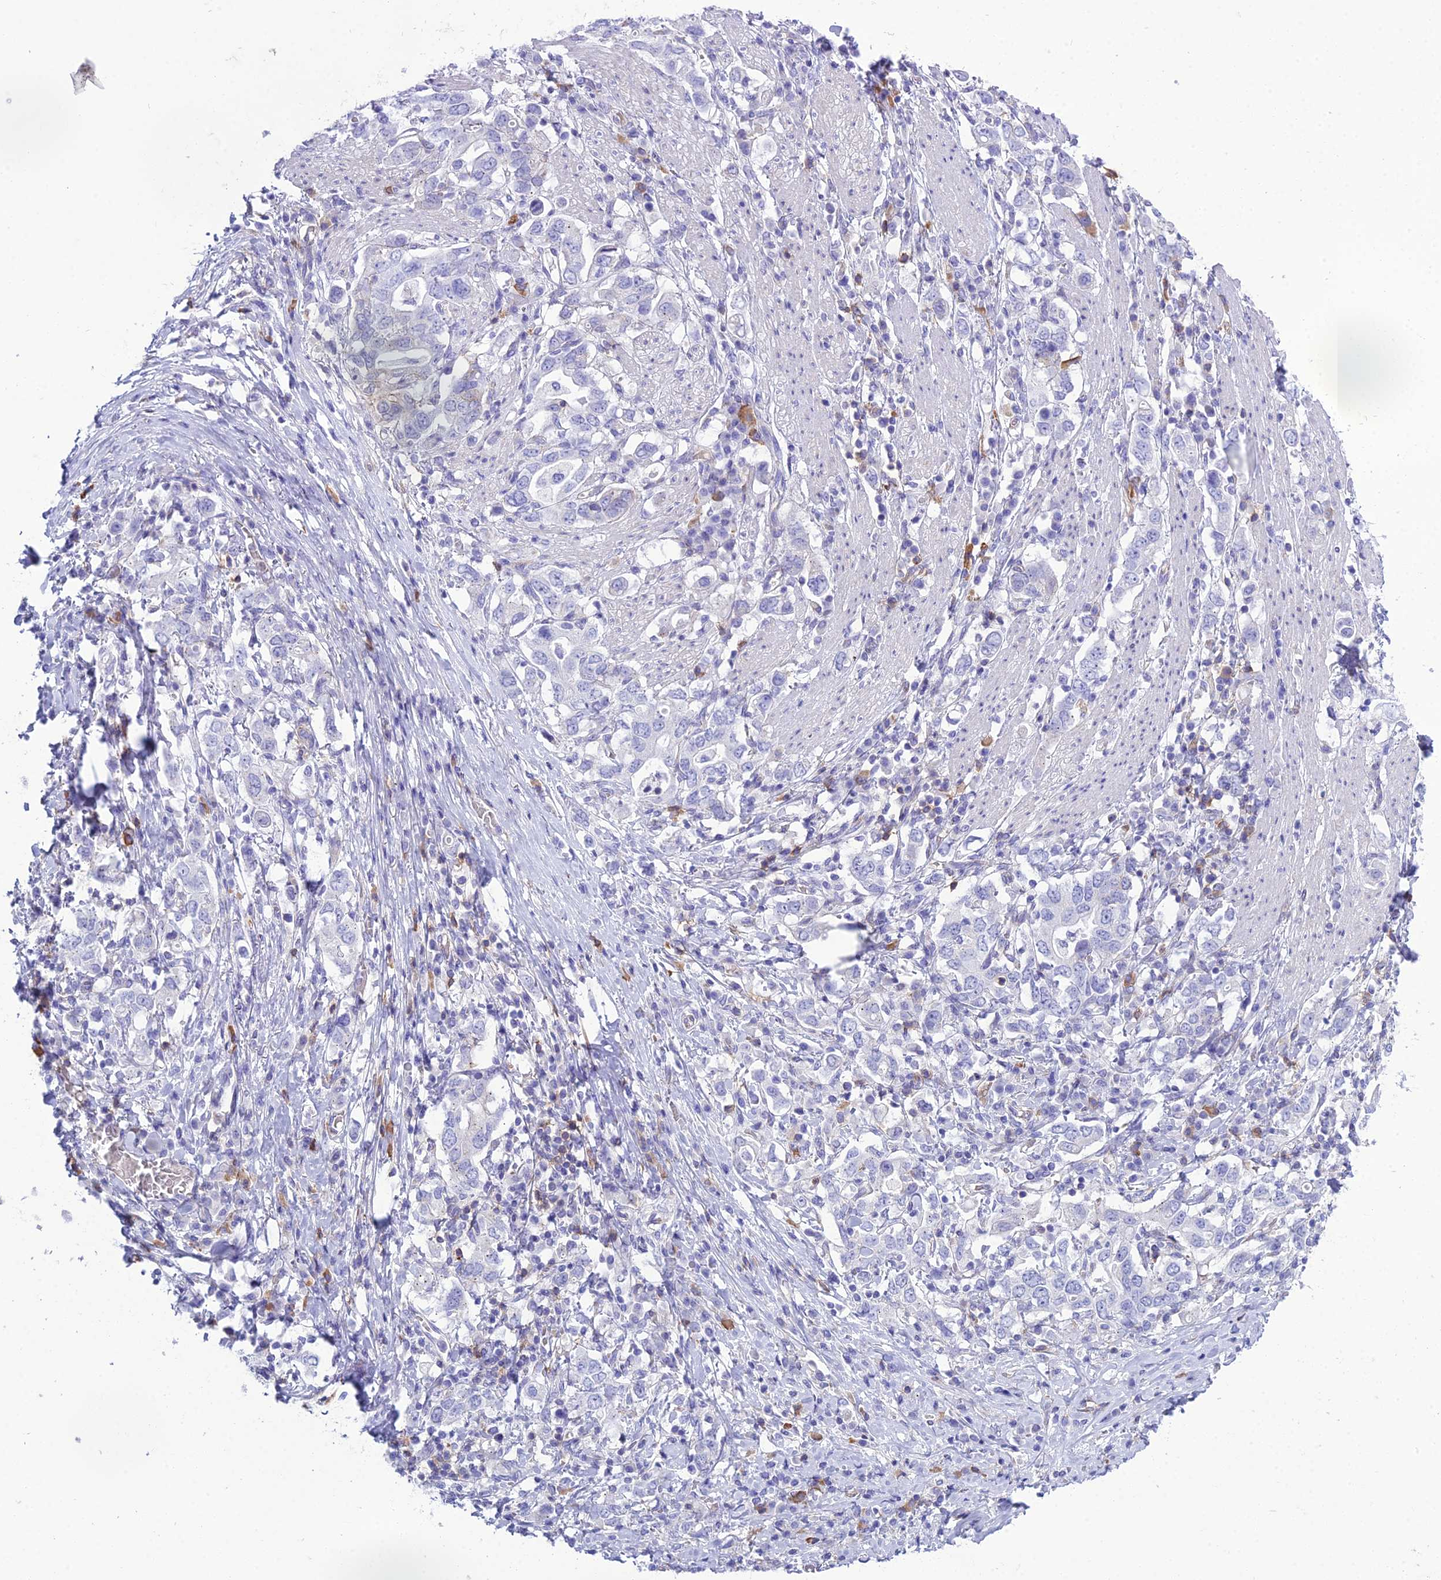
{"staining": {"intensity": "negative", "quantity": "none", "location": "none"}, "tissue": "stomach cancer", "cell_type": "Tumor cells", "image_type": "cancer", "snomed": [{"axis": "morphology", "description": "Adenocarcinoma, NOS"}, {"axis": "topography", "description": "Stomach, upper"}, {"axis": "topography", "description": "Stomach"}], "caption": "Image shows no significant protein positivity in tumor cells of stomach cancer (adenocarcinoma).", "gene": "OR1Q1", "patient": {"sex": "male", "age": 62}}